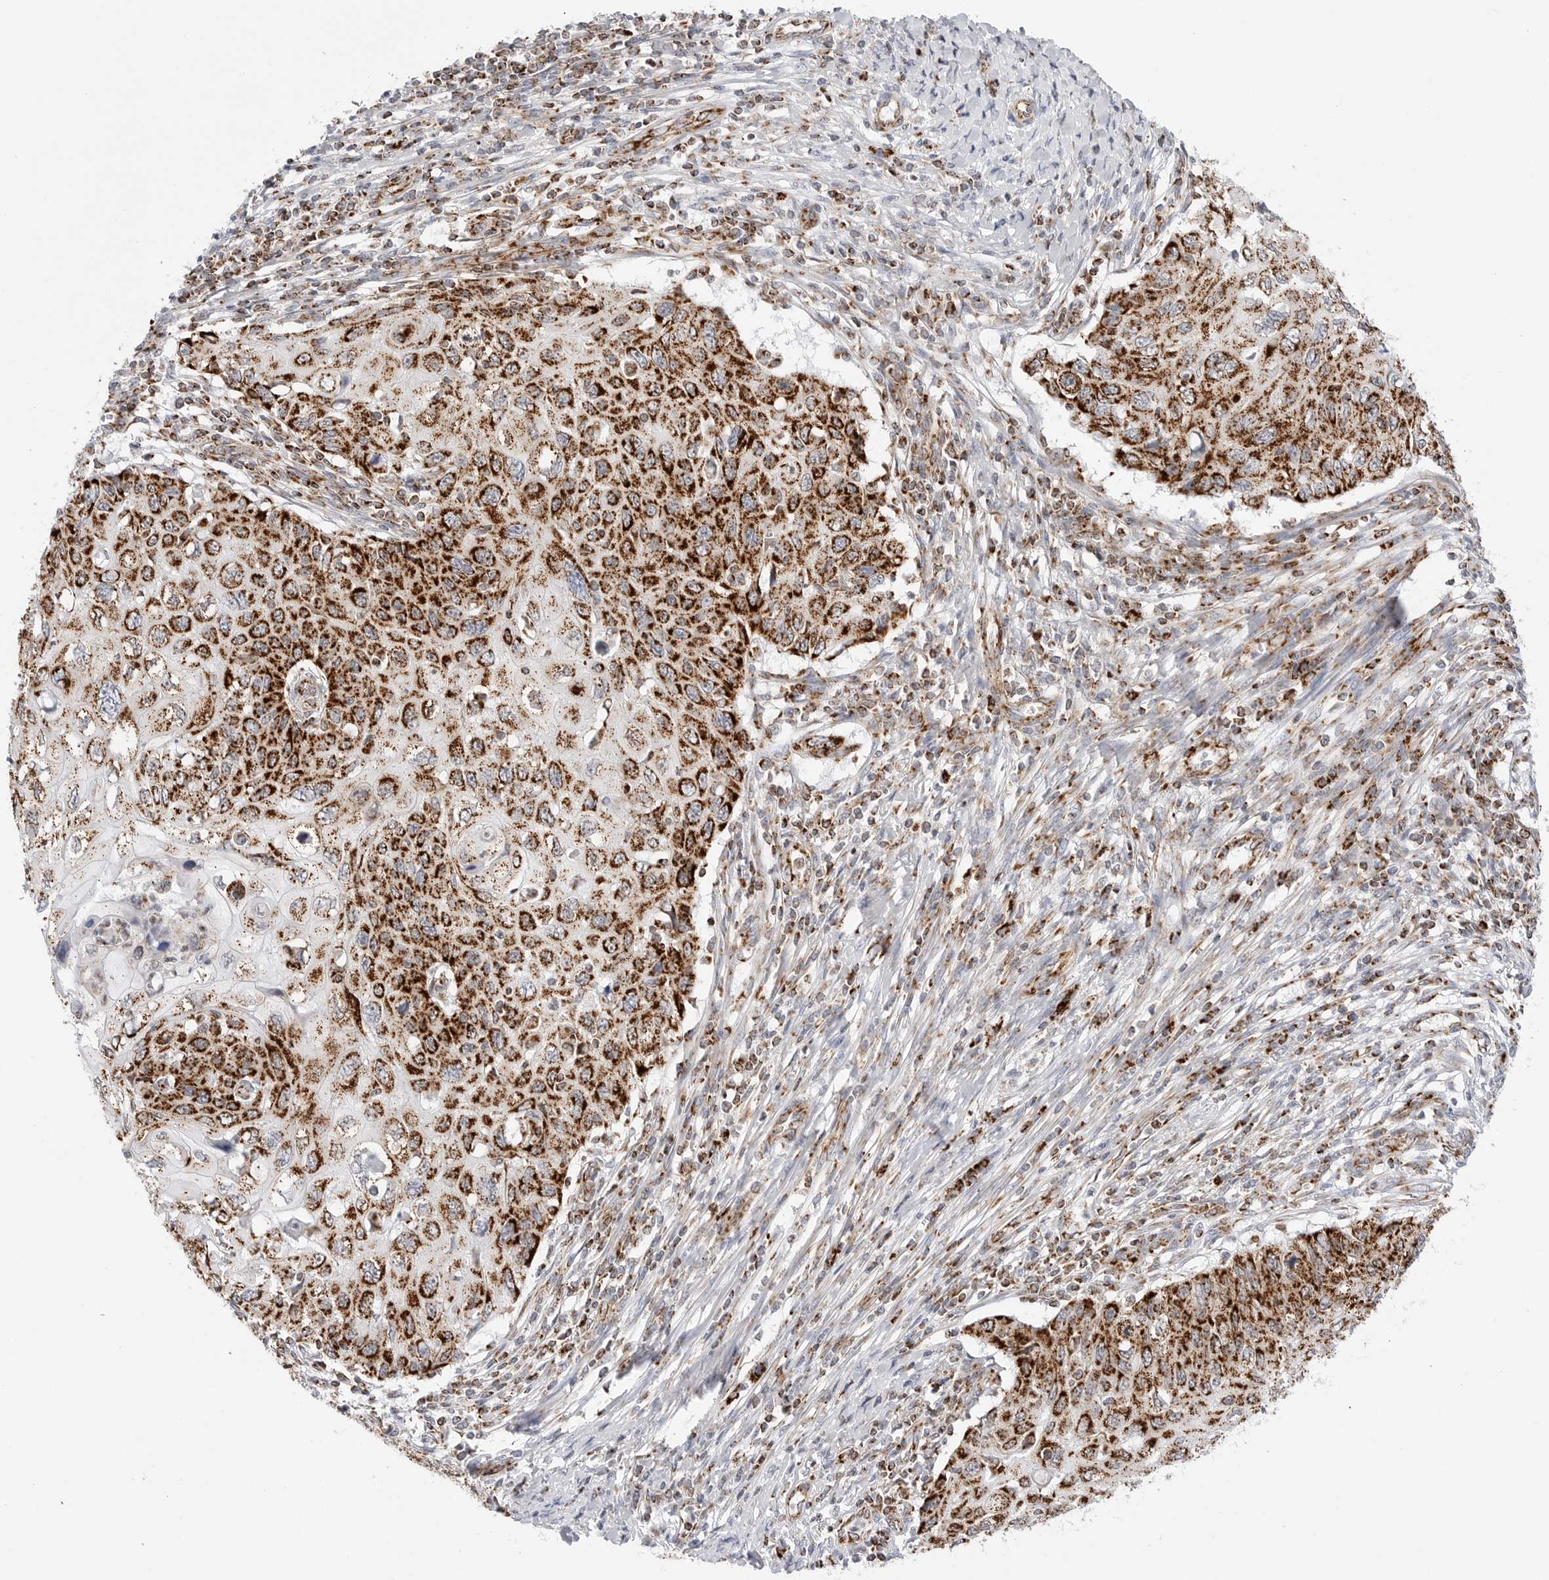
{"staining": {"intensity": "strong", "quantity": ">75%", "location": "cytoplasmic/membranous"}, "tissue": "cervical cancer", "cell_type": "Tumor cells", "image_type": "cancer", "snomed": [{"axis": "morphology", "description": "Squamous cell carcinoma, NOS"}, {"axis": "topography", "description": "Cervix"}], "caption": "Protein expression analysis of cervical cancer displays strong cytoplasmic/membranous staining in about >75% of tumor cells. (Brightfield microscopy of DAB IHC at high magnification).", "gene": "ATP5IF1", "patient": {"sex": "female", "age": 70}}